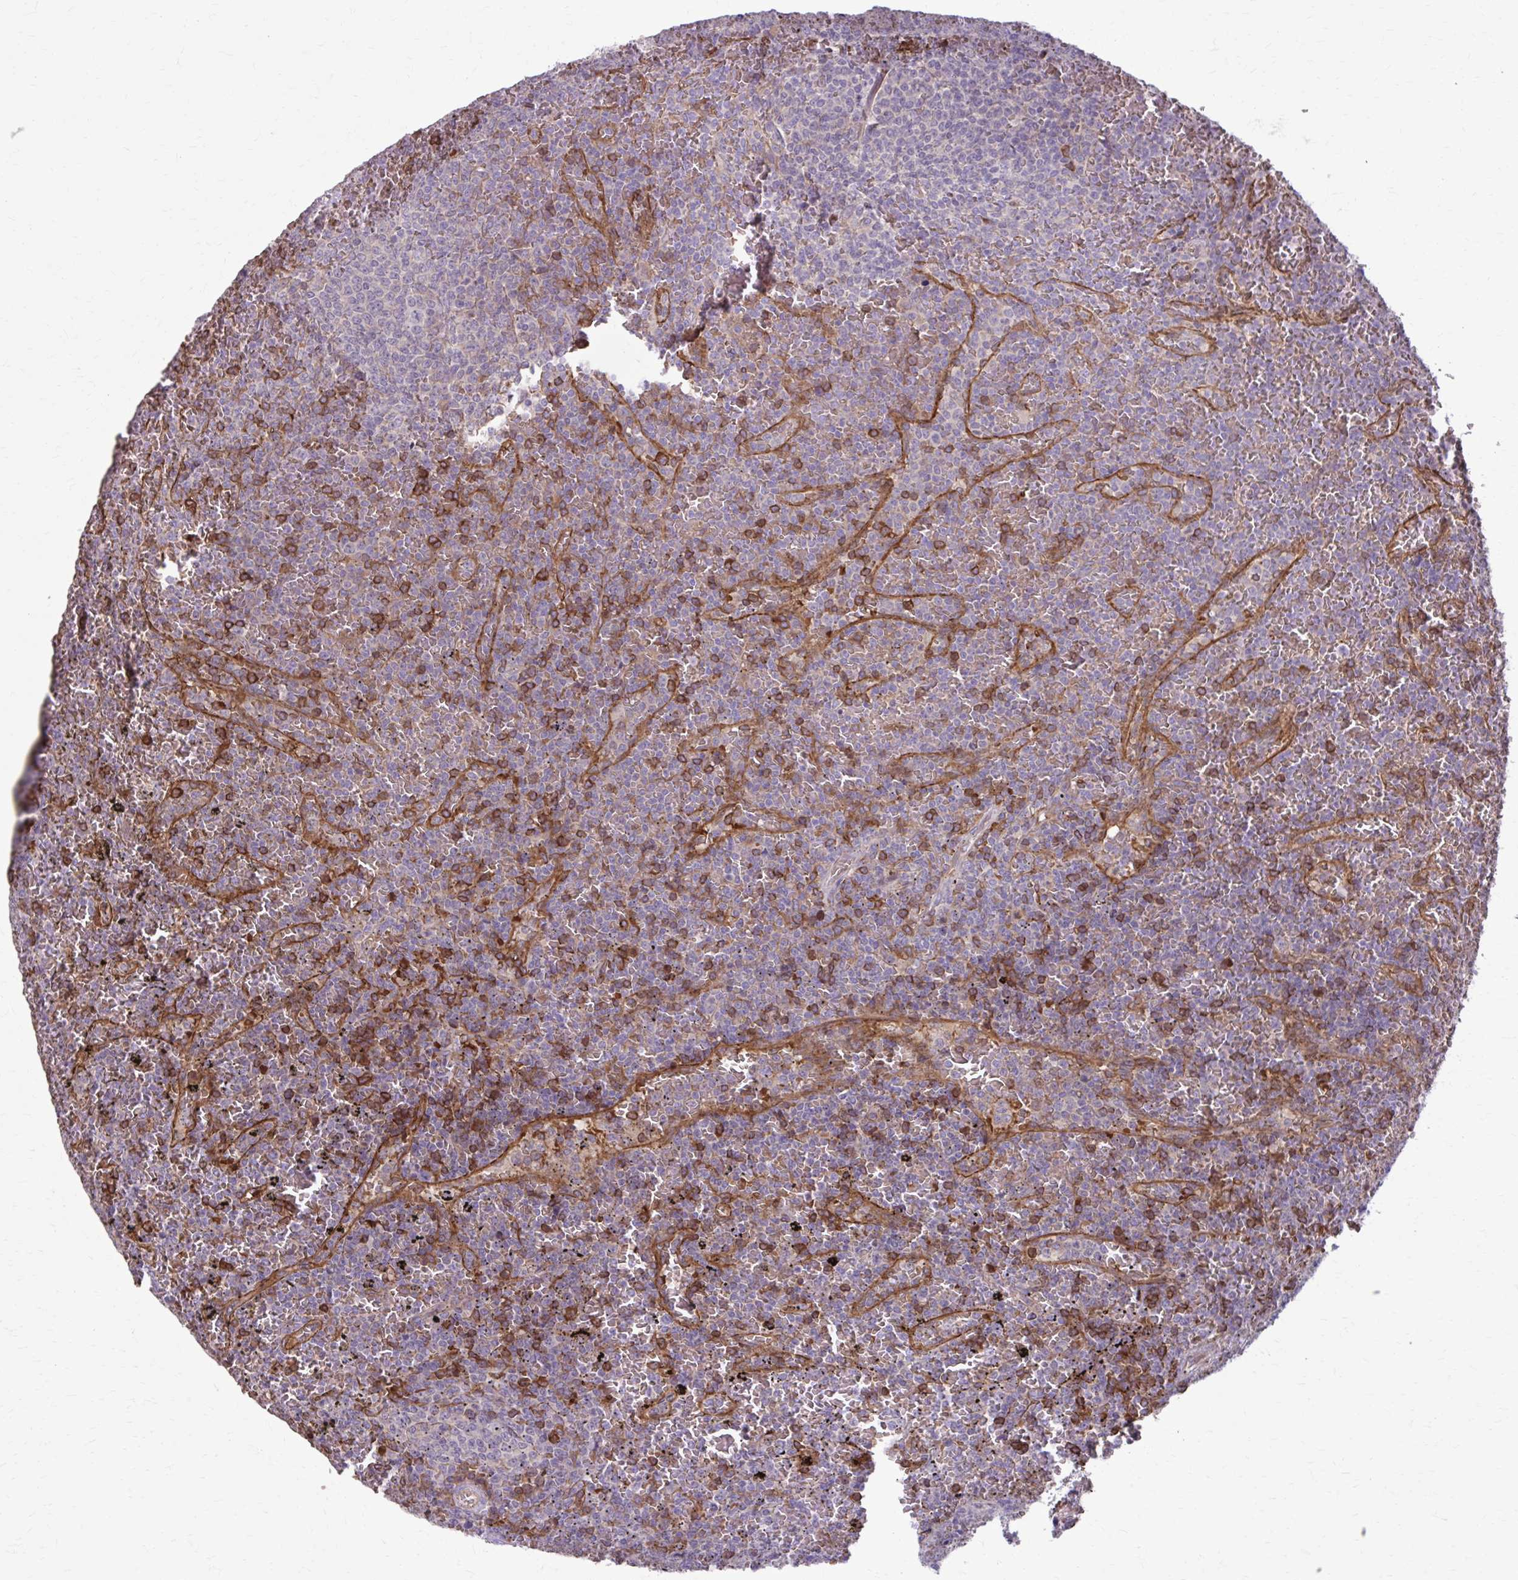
{"staining": {"intensity": "negative", "quantity": "none", "location": "none"}, "tissue": "lymphoma", "cell_type": "Tumor cells", "image_type": "cancer", "snomed": [{"axis": "morphology", "description": "Malignant lymphoma, non-Hodgkin's type, Low grade"}, {"axis": "topography", "description": "Spleen"}], "caption": "Immunohistochemistry (IHC) photomicrograph of neoplastic tissue: human lymphoma stained with DAB (3,3'-diaminobenzidine) exhibits no significant protein positivity in tumor cells.", "gene": "SNF8", "patient": {"sex": "female", "age": 77}}